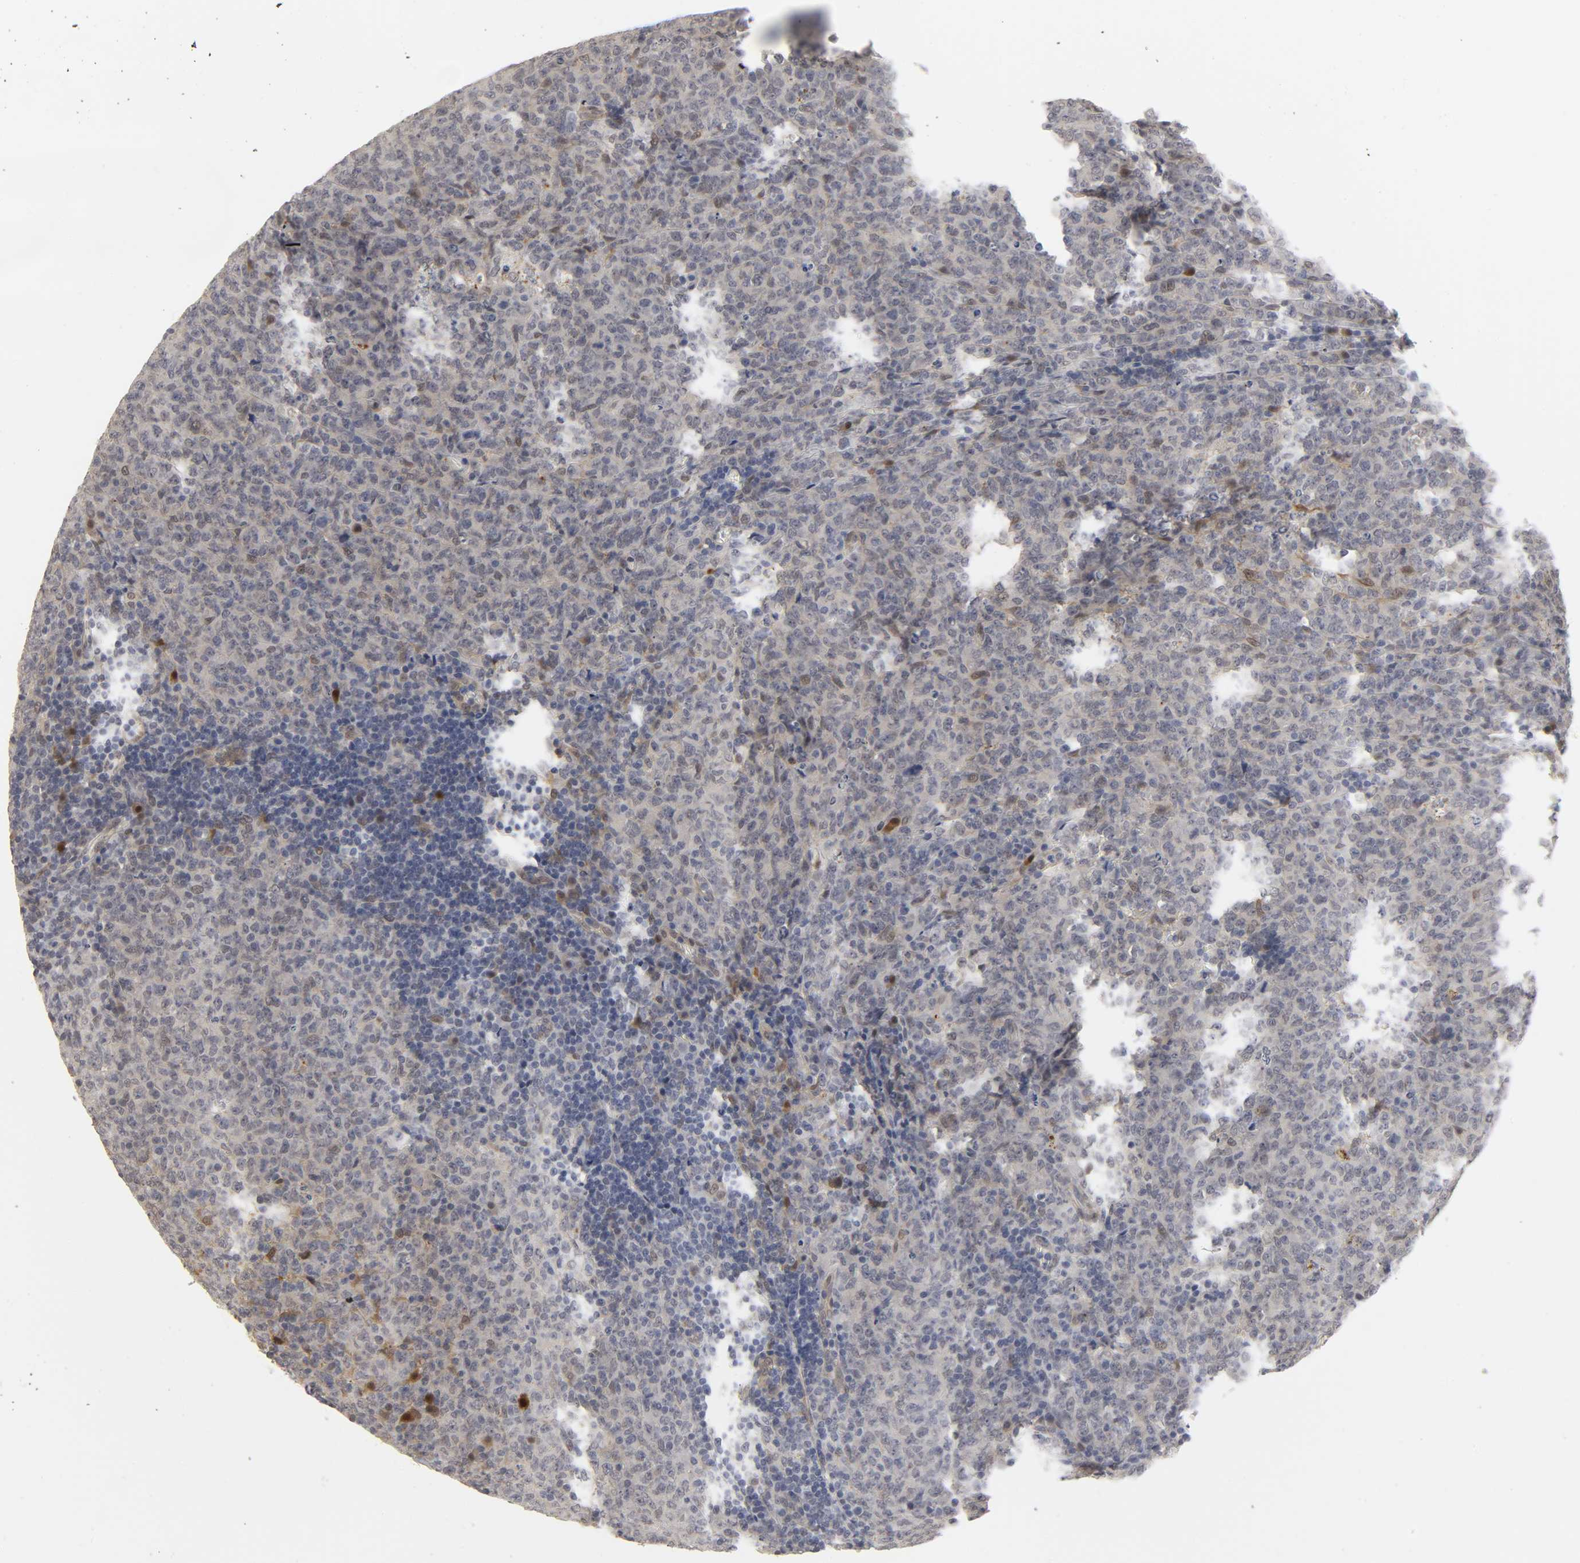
{"staining": {"intensity": "moderate", "quantity": "<25%", "location": "cytoplasmic/membranous,nuclear"}, "tissue": "lymphoma", "cell_type": "Tumor cells", "image_type": "cancer", "snomed": [{"axis": "morphology", "description": "Malignant lymphoma, non-Hodgkin's type, High grade"}, {"axis": "topography", "description": "Tonsil"}], "caption": "Protein expression by immunohistochemistry displays moderate cytoplasmic/membranous and nuclear expression in about <25% of tumor cells in lymphoma. The protein is stained brown, and the nuclei are stained in blue (DAB IHC with brightfield microscopy, high magnification).", "gene": "PDLIM3", "patient": {"sex": "female", "age": 36}}